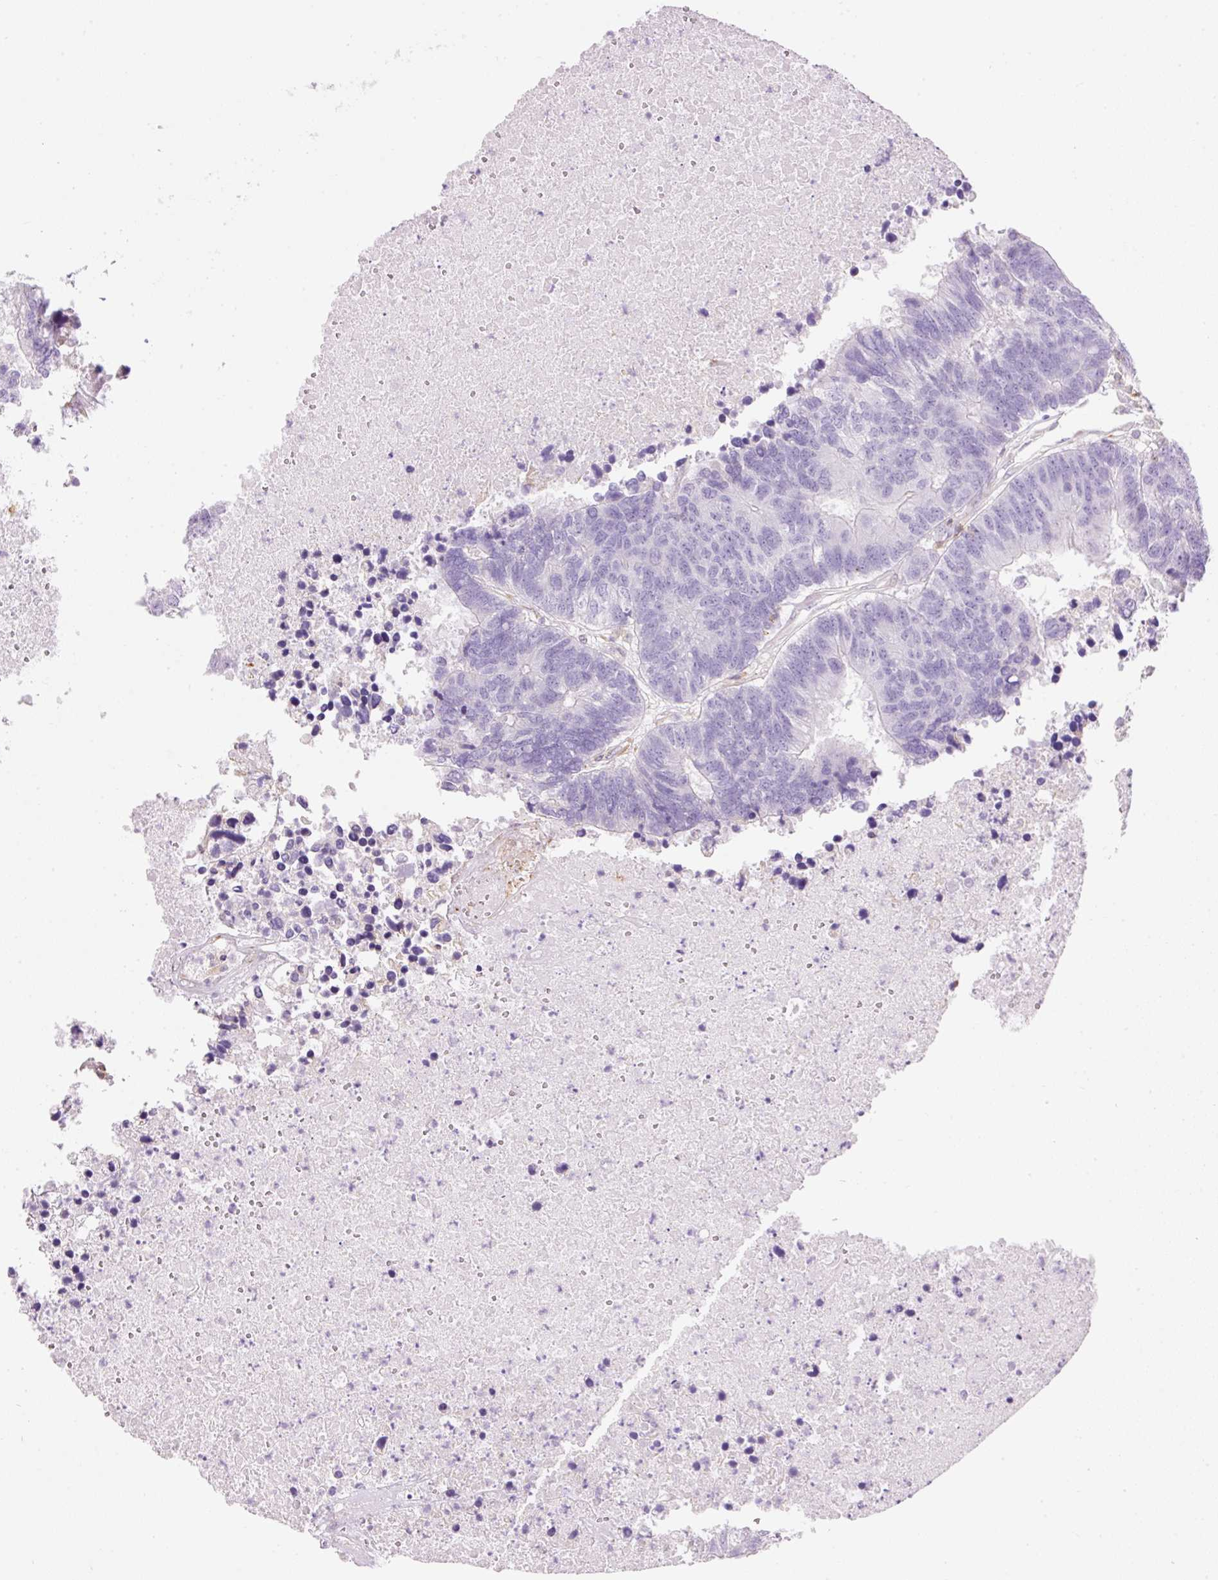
{"staining": {"intensity": "negative", "quantity": "none", "location": "none"}, "tissue": "colorectal cancer", "cell_type": "Tumor cells", "image_type": "cancer", "snomed": [{"axis": "morphology", "description": "Adenocarcinoma, NOS"}, {"axis": "topography", "description": "Colon"}], "caption": "This is an immunohistochemistry (IHC) histopathology image of adenocarcinoma (colorectal). There is no staining in tumor cells.", "gene": "DOK6", "patient": {"sex": "female", "age": 48}}